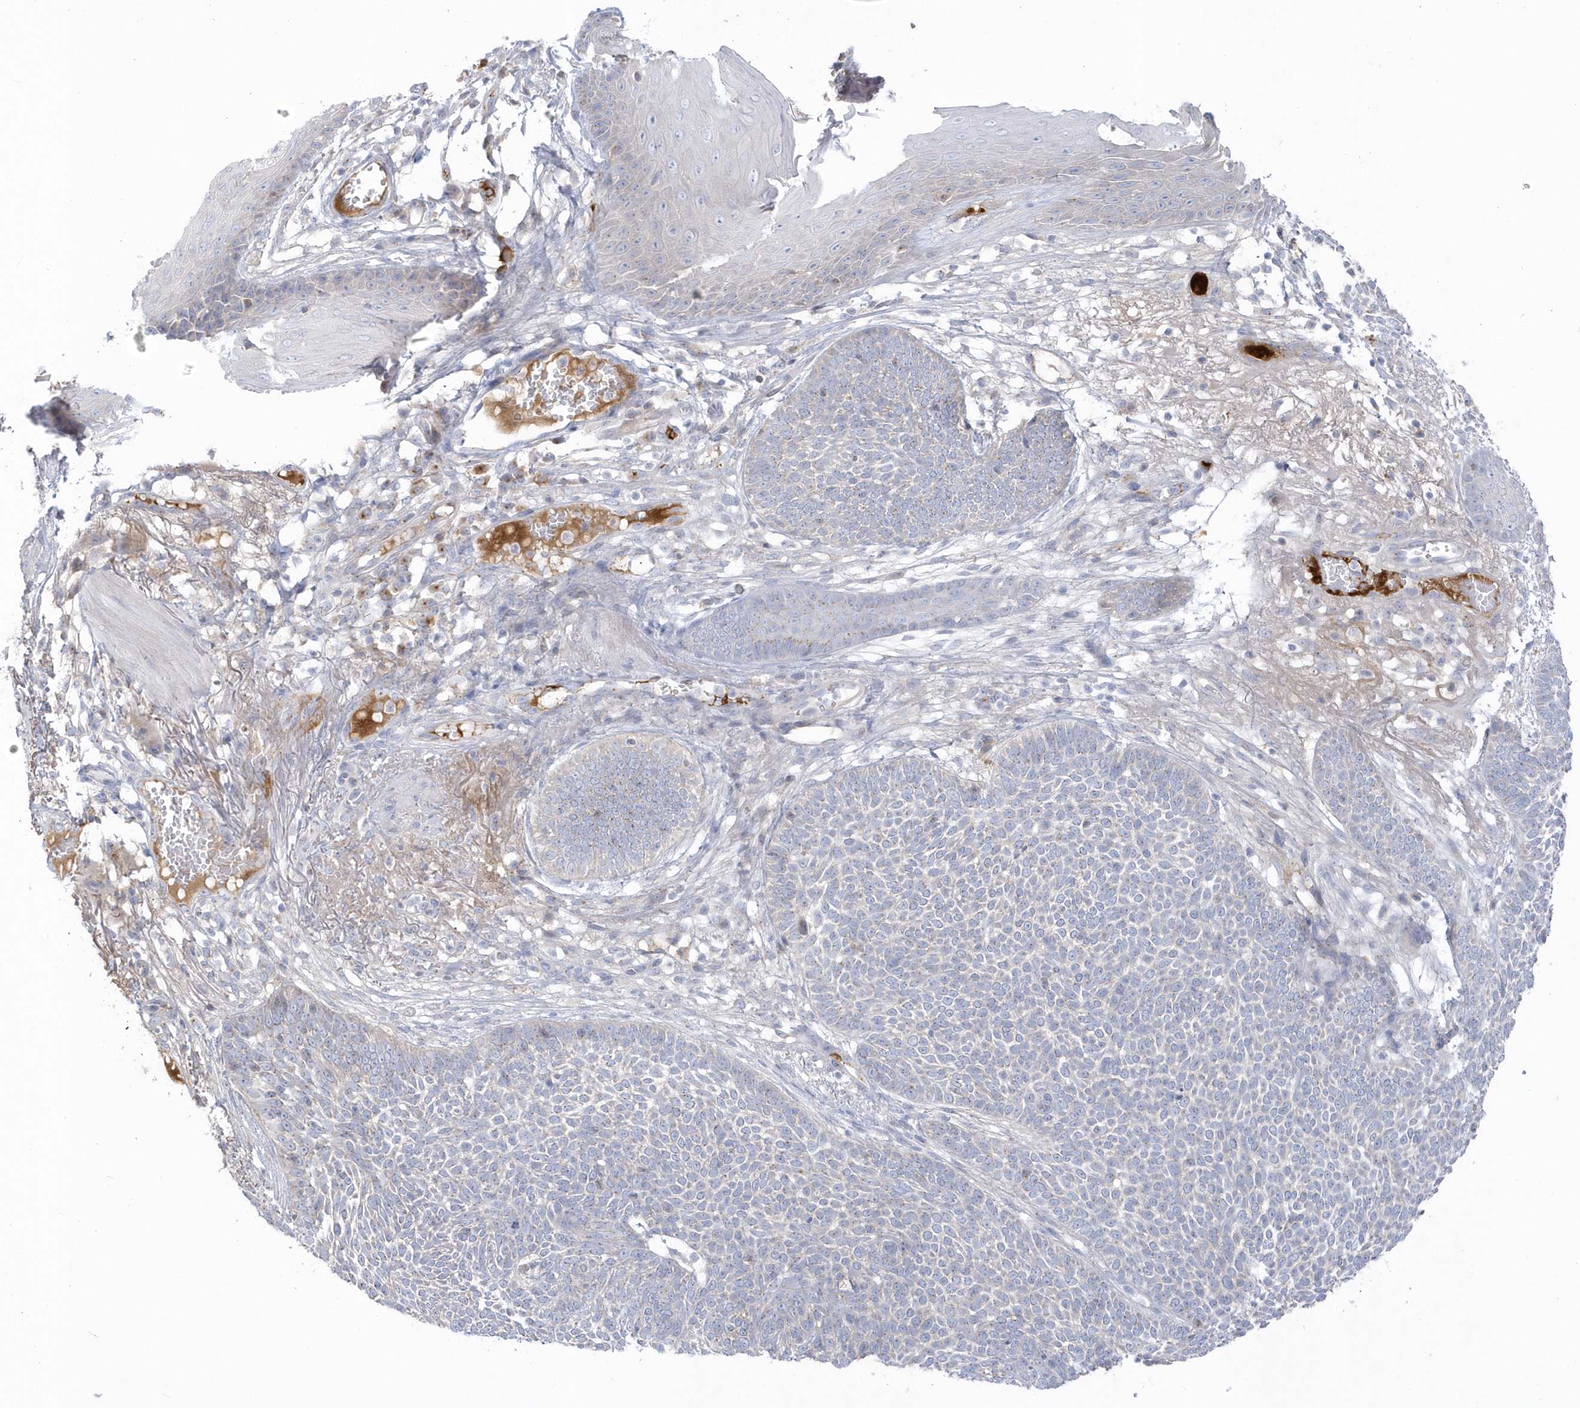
{"staining": {"intensity": "negative", "quantity": "none", "location": "none"}, "tissue": "skin cancer", "cell_type": "Tumor cells", "image_type": "cancer", "snomed": [{"axis": "morphology", "description": "Normal tissue, NOS"}, {"axis": "morphology", "description": "Basal cell carcinoma"}, {"axis": "topography", "description": "Skin"}], "caption": "DAB (3,3'-diaminobenzidine) immunohistochemical staining of skin cancer (basal cell carcinoma) reveals no significant positivity in tumor cells.", "gene": "SEMA3D", "patient": {"sex": "male", "age": 64}}